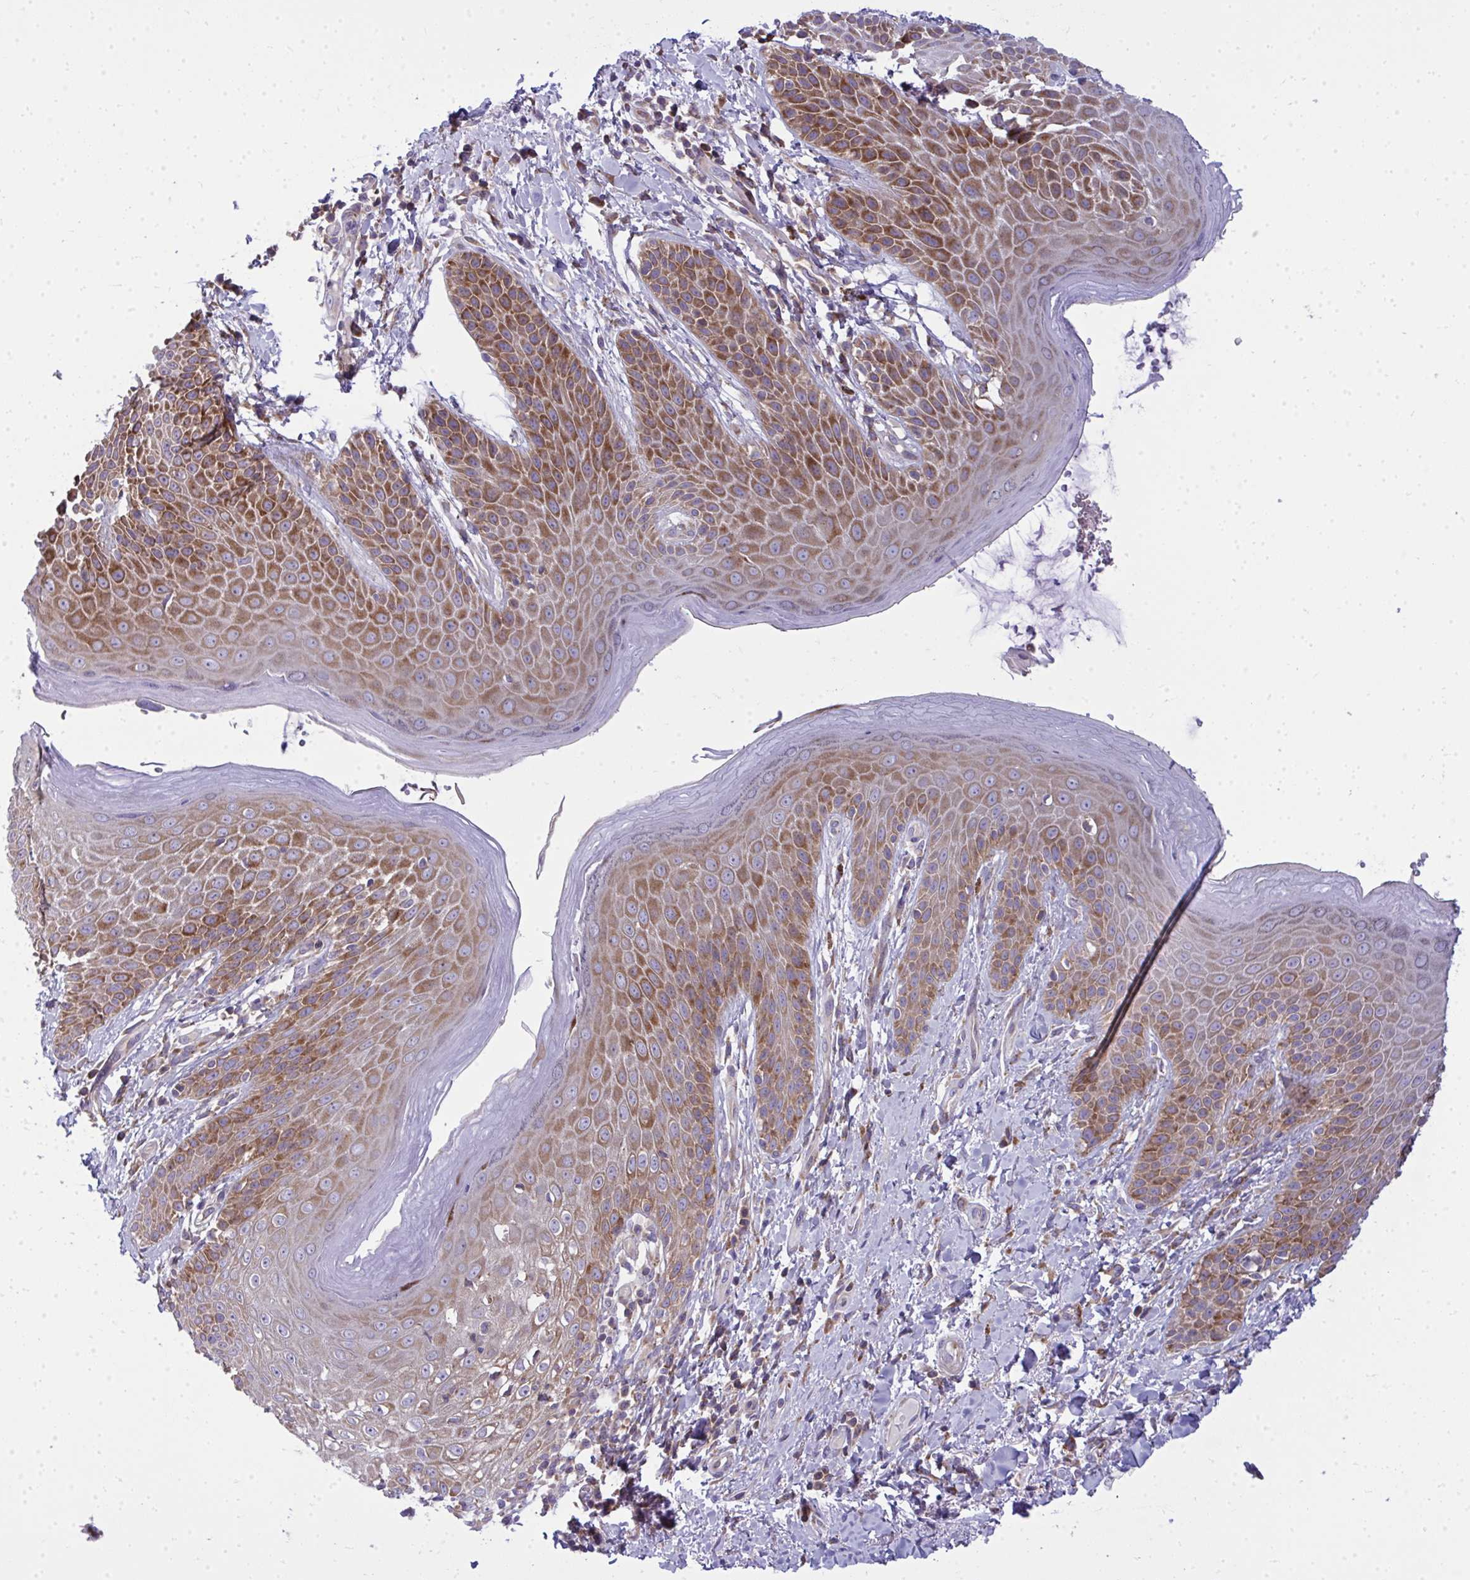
{"staining": {"intensity": "moderate", "quantity": ">75%", "location": "cytoplasmic/membranous"}, "tissue": "skin", "cell_type": "Epidermal cells", "image_type": "normal", "snomed": [{"axis": "morphology", "description": "Normal tissue, NOS"}, {"axis": "topography", "description": "Anal"}, {"axis": "topography", "description": "Peripheral nerve tissue"}], "caption": "IHC staining of benign skin, which demonstrates medium levels of moderate cytoplasmic/membranous positivity in approximately >75% of epidermal cells indicating moderate cytoplasmic/membranous protein expression. The staining was performed using DAB (3,3'-diaminobenzidine) (brown) for protein detection and nuclei were counterstained in hematoxylin (blue).", "gene": "GFPT2", "patient": {"sex": "male", "age": 51}}